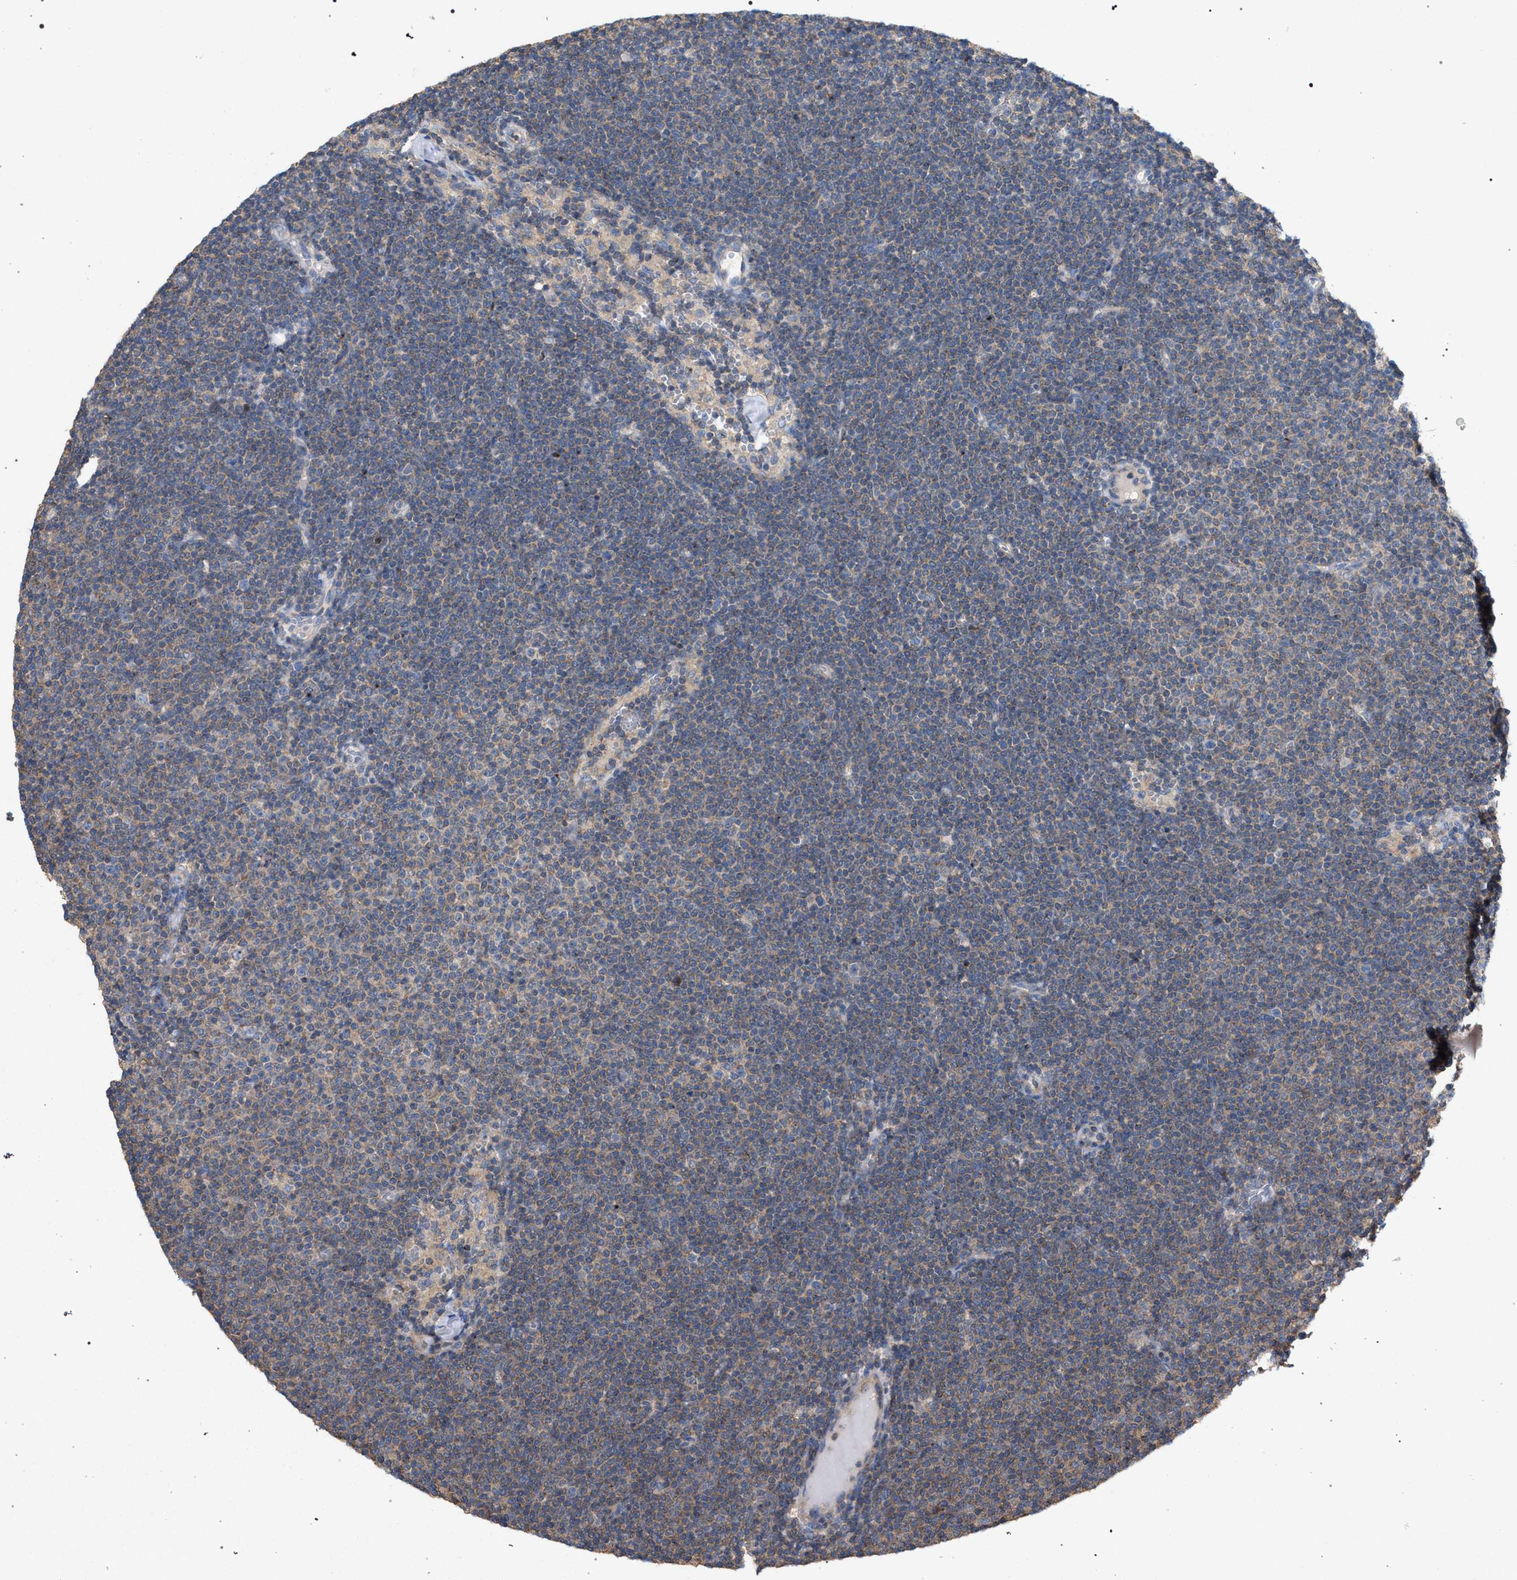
{"staining": {"intensity": "weak", "quantity": "<25%", "location": "cytoplasmic/membranous"}, "tissue": "lymphoma", "cell_type": "Tumor cells", "image_type": "cancer", "snomed": [{"axis": "morphology", "description": "Malignant lymphoma, non-Hodgkin's type, Low grade"}, {"axis": "topography", "description": "Lymph node"}], "caption": "An immunohistochemistry (IHC) photomicrograph of lymphoma is shown. There is no staining in tumor cells of lymphoma.", "gene": "VPS13A", "patient": {"sex": "female", "age": 53}}